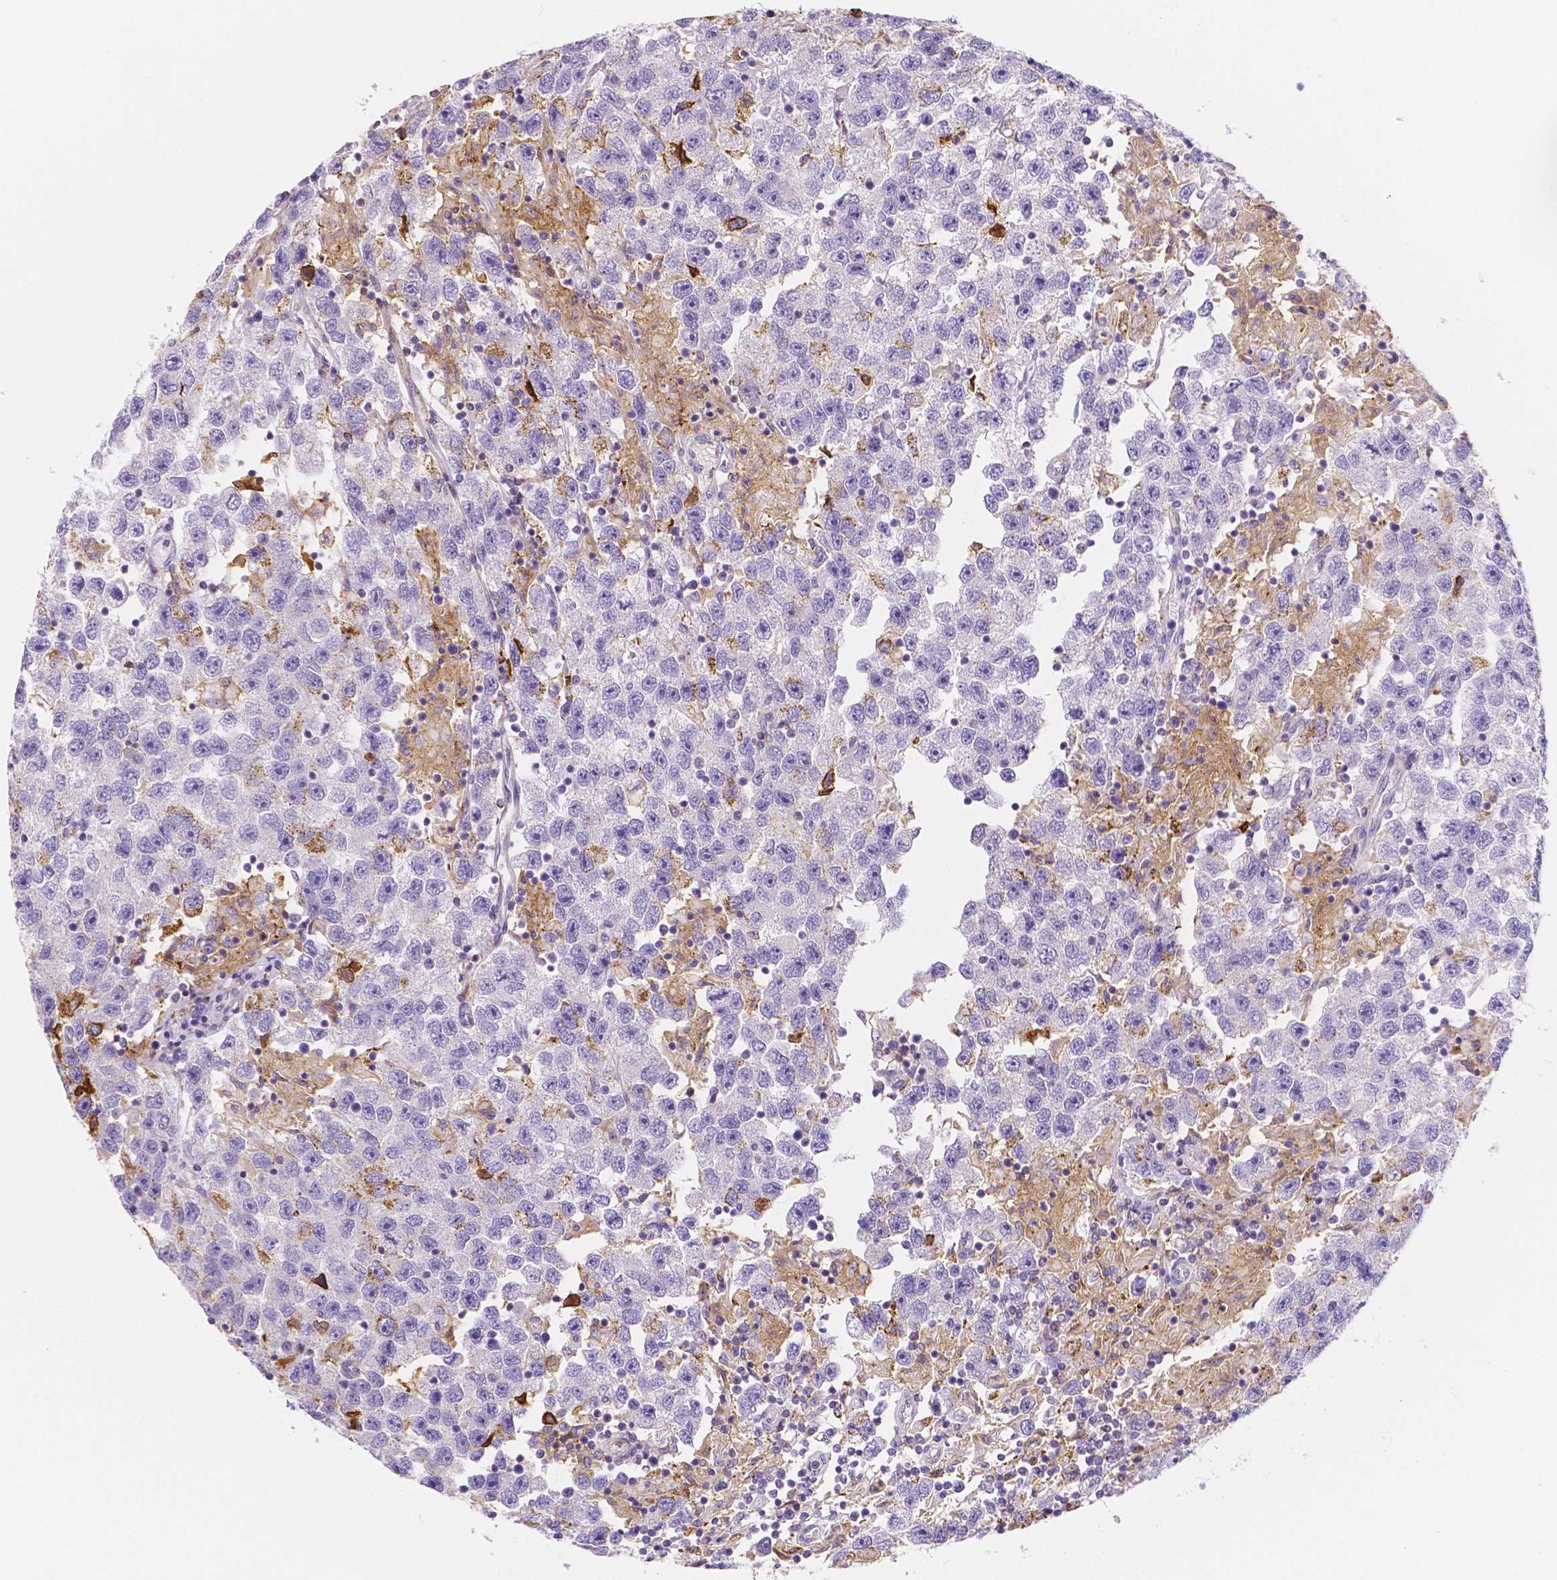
{"staining": {"intensity": "negative", "quantity": "none", "location": "none"}, "tissue": "testis cancer", "cell_type": "Tumor cells", "image_type": "cancer", "snomed": [{"axis": "morphology", "description": "Seminoma, NOS"}, {"axis": "topography", "description": "Testis"}], "caption": "IHC image of neoplastic tissue: human testis cancer (seminoma) stained with DAB (3,3'-diaminobenzidine) demonstrates no significant protein expression in tumor cells. (Stains: DAB (3,3'-diaminobenzidine) immunohistochemistry with hematoxylin counter stain, Microscopy: brightfield microscopy at high magnification).", "gene": "GABRD", "patient": {"sex": "male", "age": 26}}